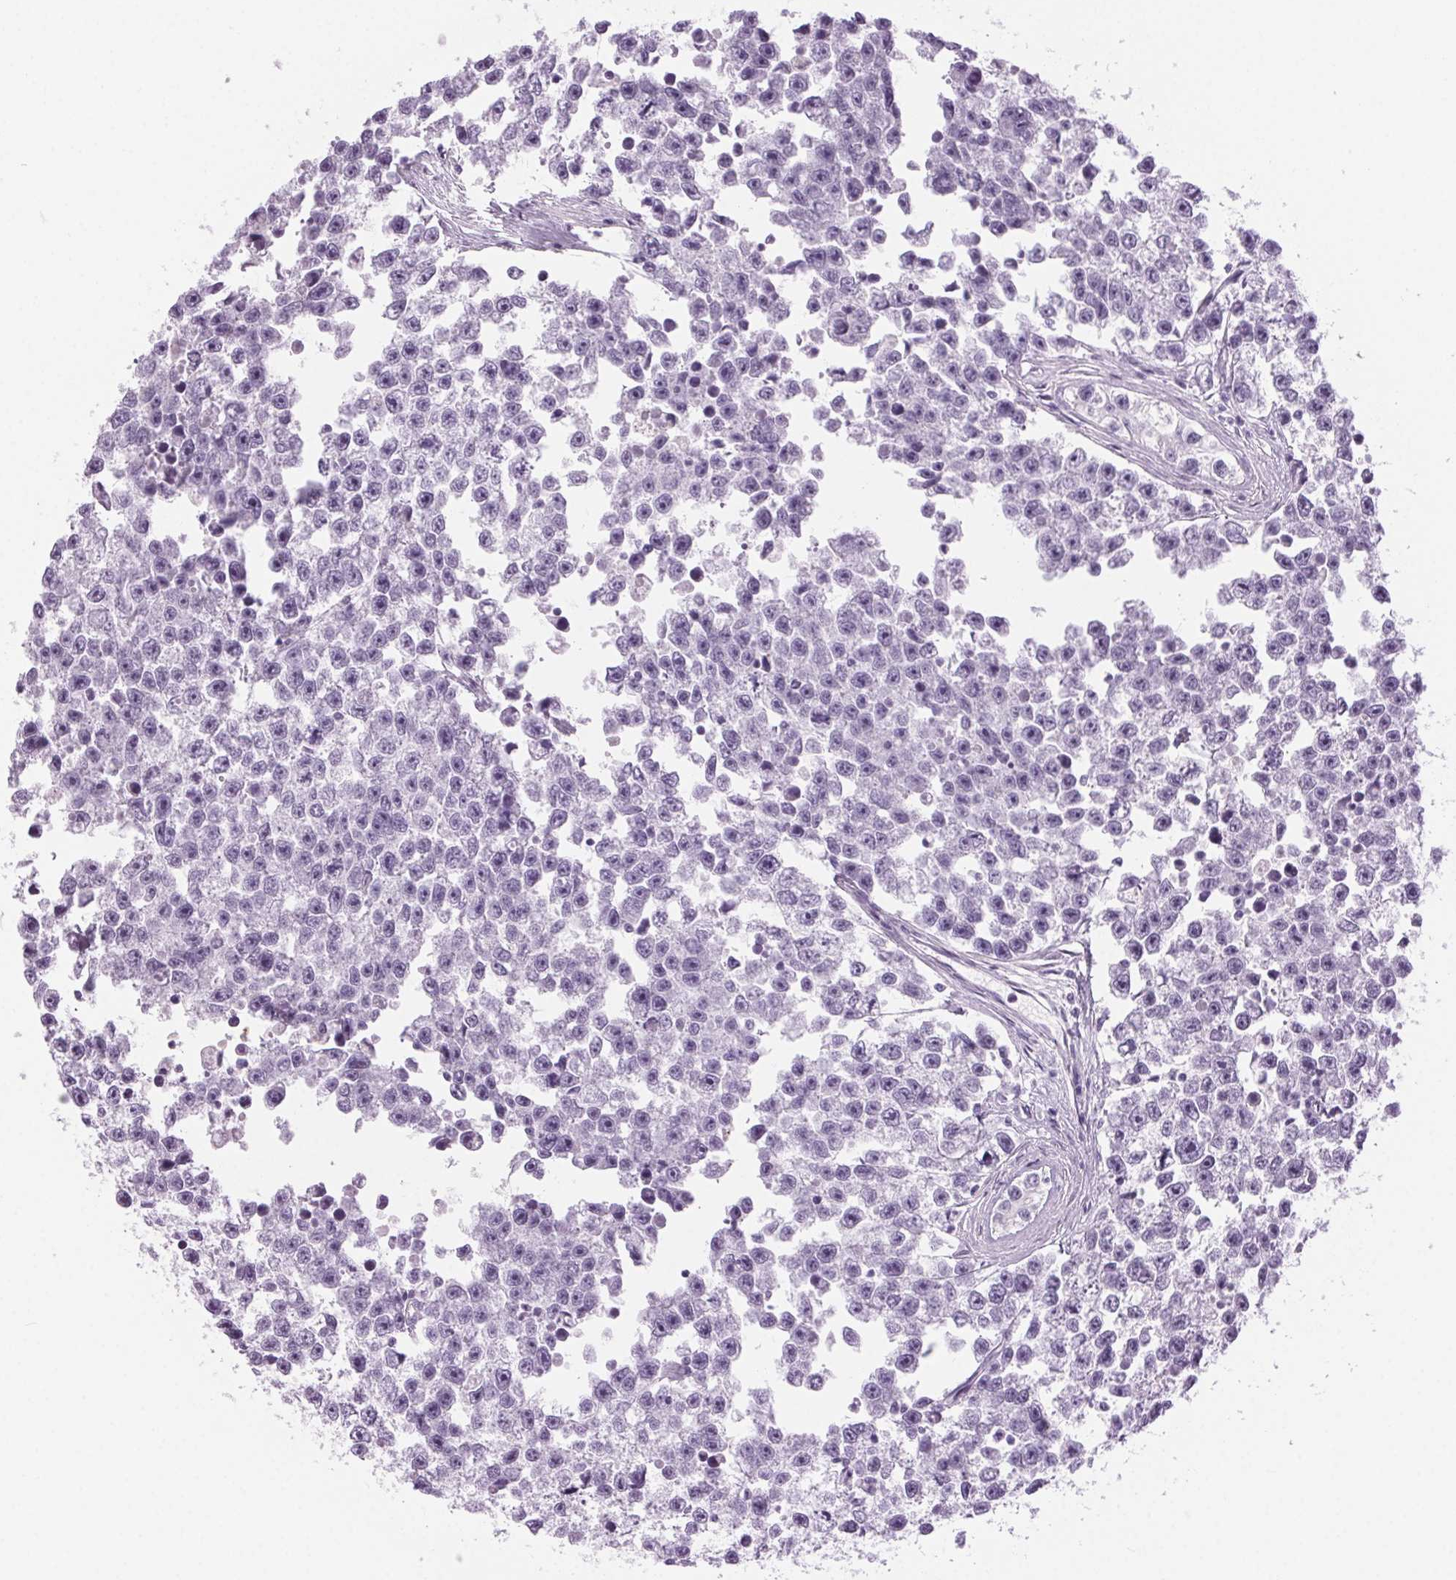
{"staining": {"intensity": "negative", "quantity": "none", "location": "none"}, "tissue": "testis cancer", "cell_type": "Tumor cells", "image_type": "cancer", "snomed": [{"axis": "morphology", "description": "Seminoma, NOS"}, {"axis": "topography", "description": "Testis"}], "caption": "A histopathology image of testis cancer stained for a protein demonstrates no brown staining in tumor cells. Nuclei are stained in blue.", "gene": "LRP2", "patient": {"sex": "male", "age": 26}}